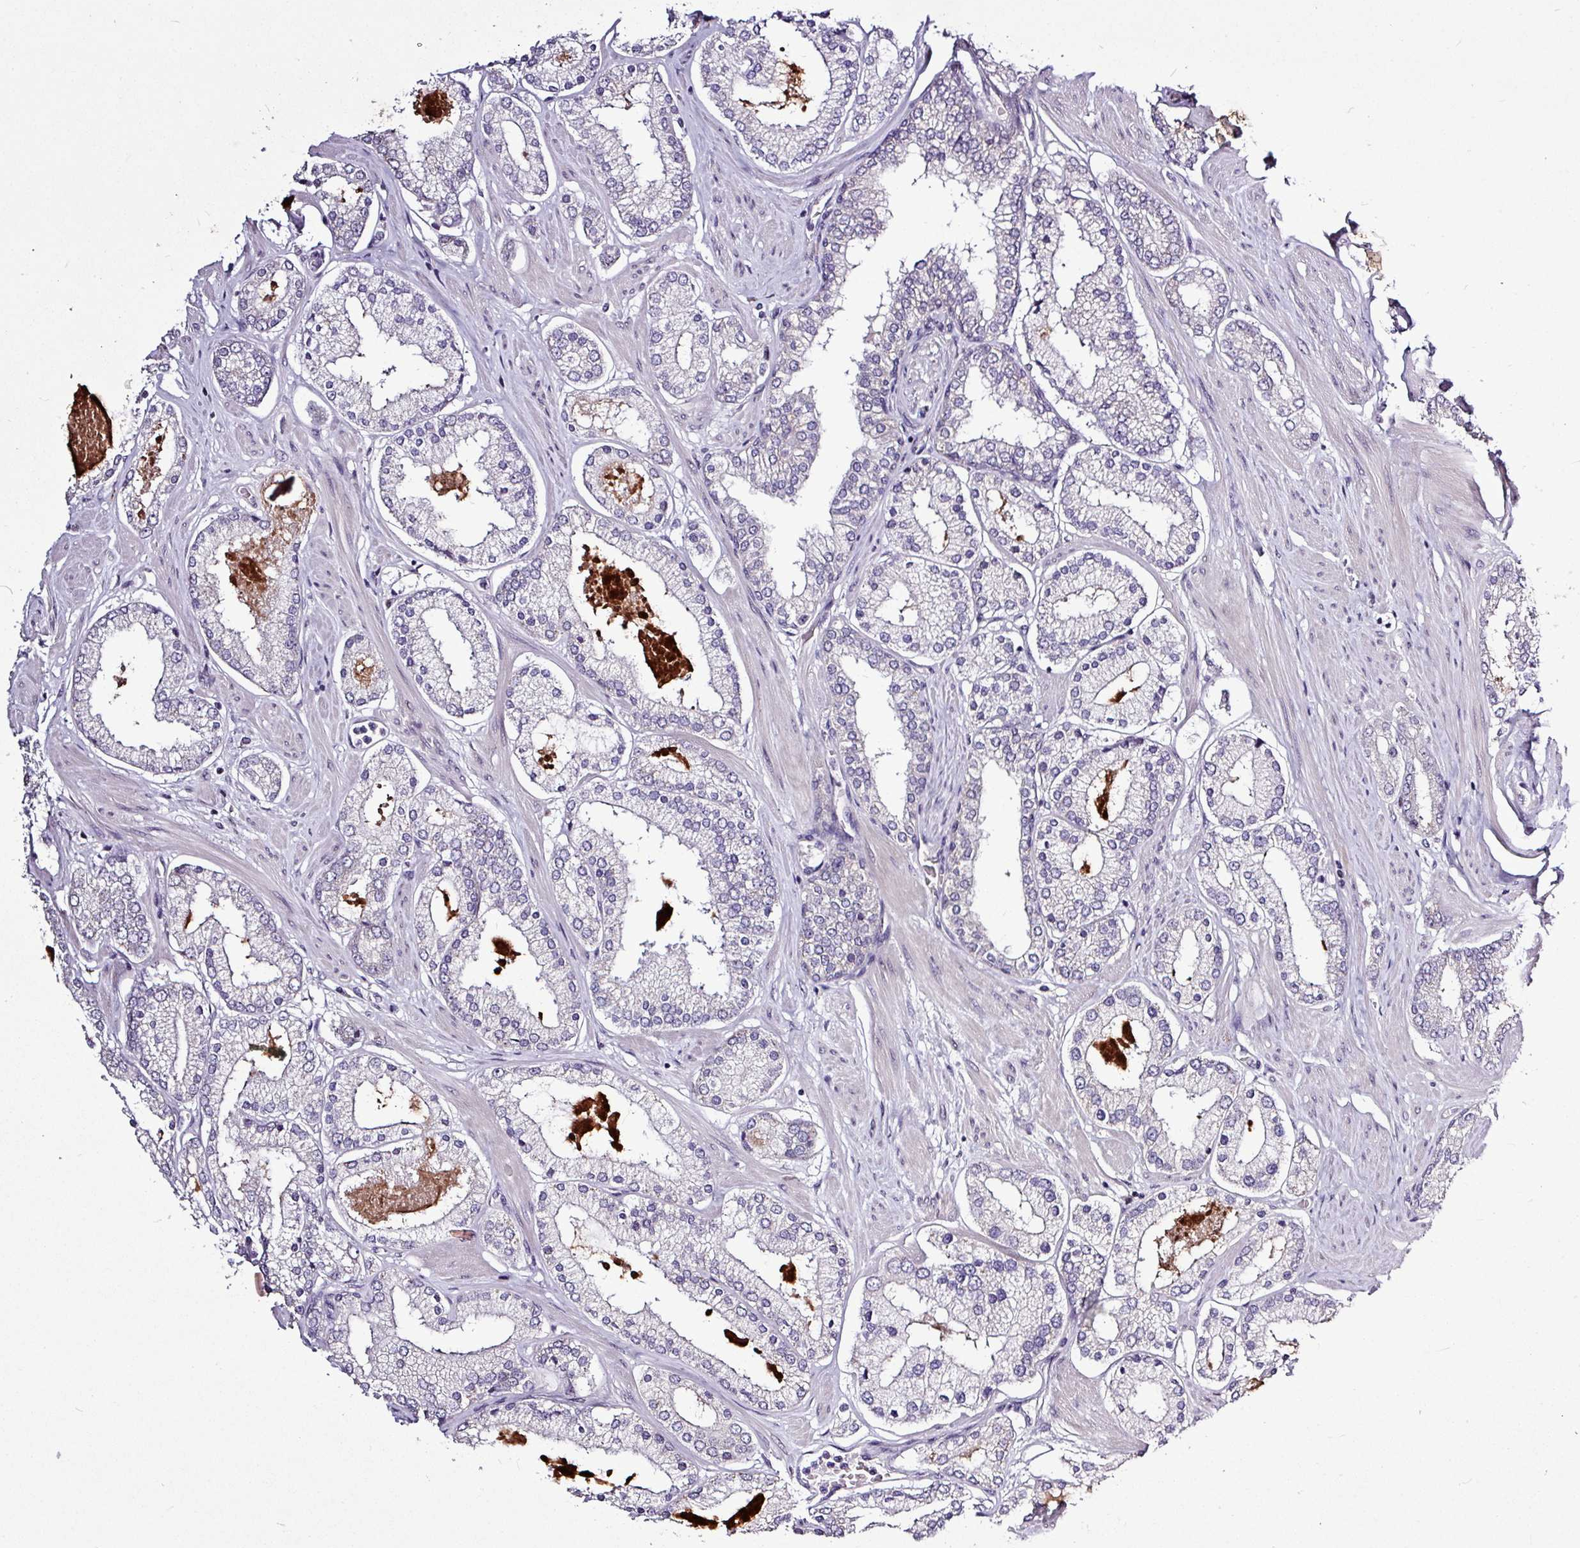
{"staining": {"intensity": "negative", "quantity": "none", "location": "none"}, "tissue": "prostate cancer", "cell_type": "Tumor cells", "image_type": "cancer", "snomed": [{"axis": "morphology", "description": "Adenocarcinoma, Low grade"}, {"axis": "topography", "description": "Prostate"}], "caption": "The immunohistochemistry (IHC) histopathology image has no significant expression in tumor cells of prostate cancer (adenocarcinoma (low-grade)) tissue. (DAB (3,3'-diaminobenzidine) IHC visualized using brightfield microscopy, high magnification).", "gene": "SKIC2", "patient": {"sex": "male", "age": 42}}